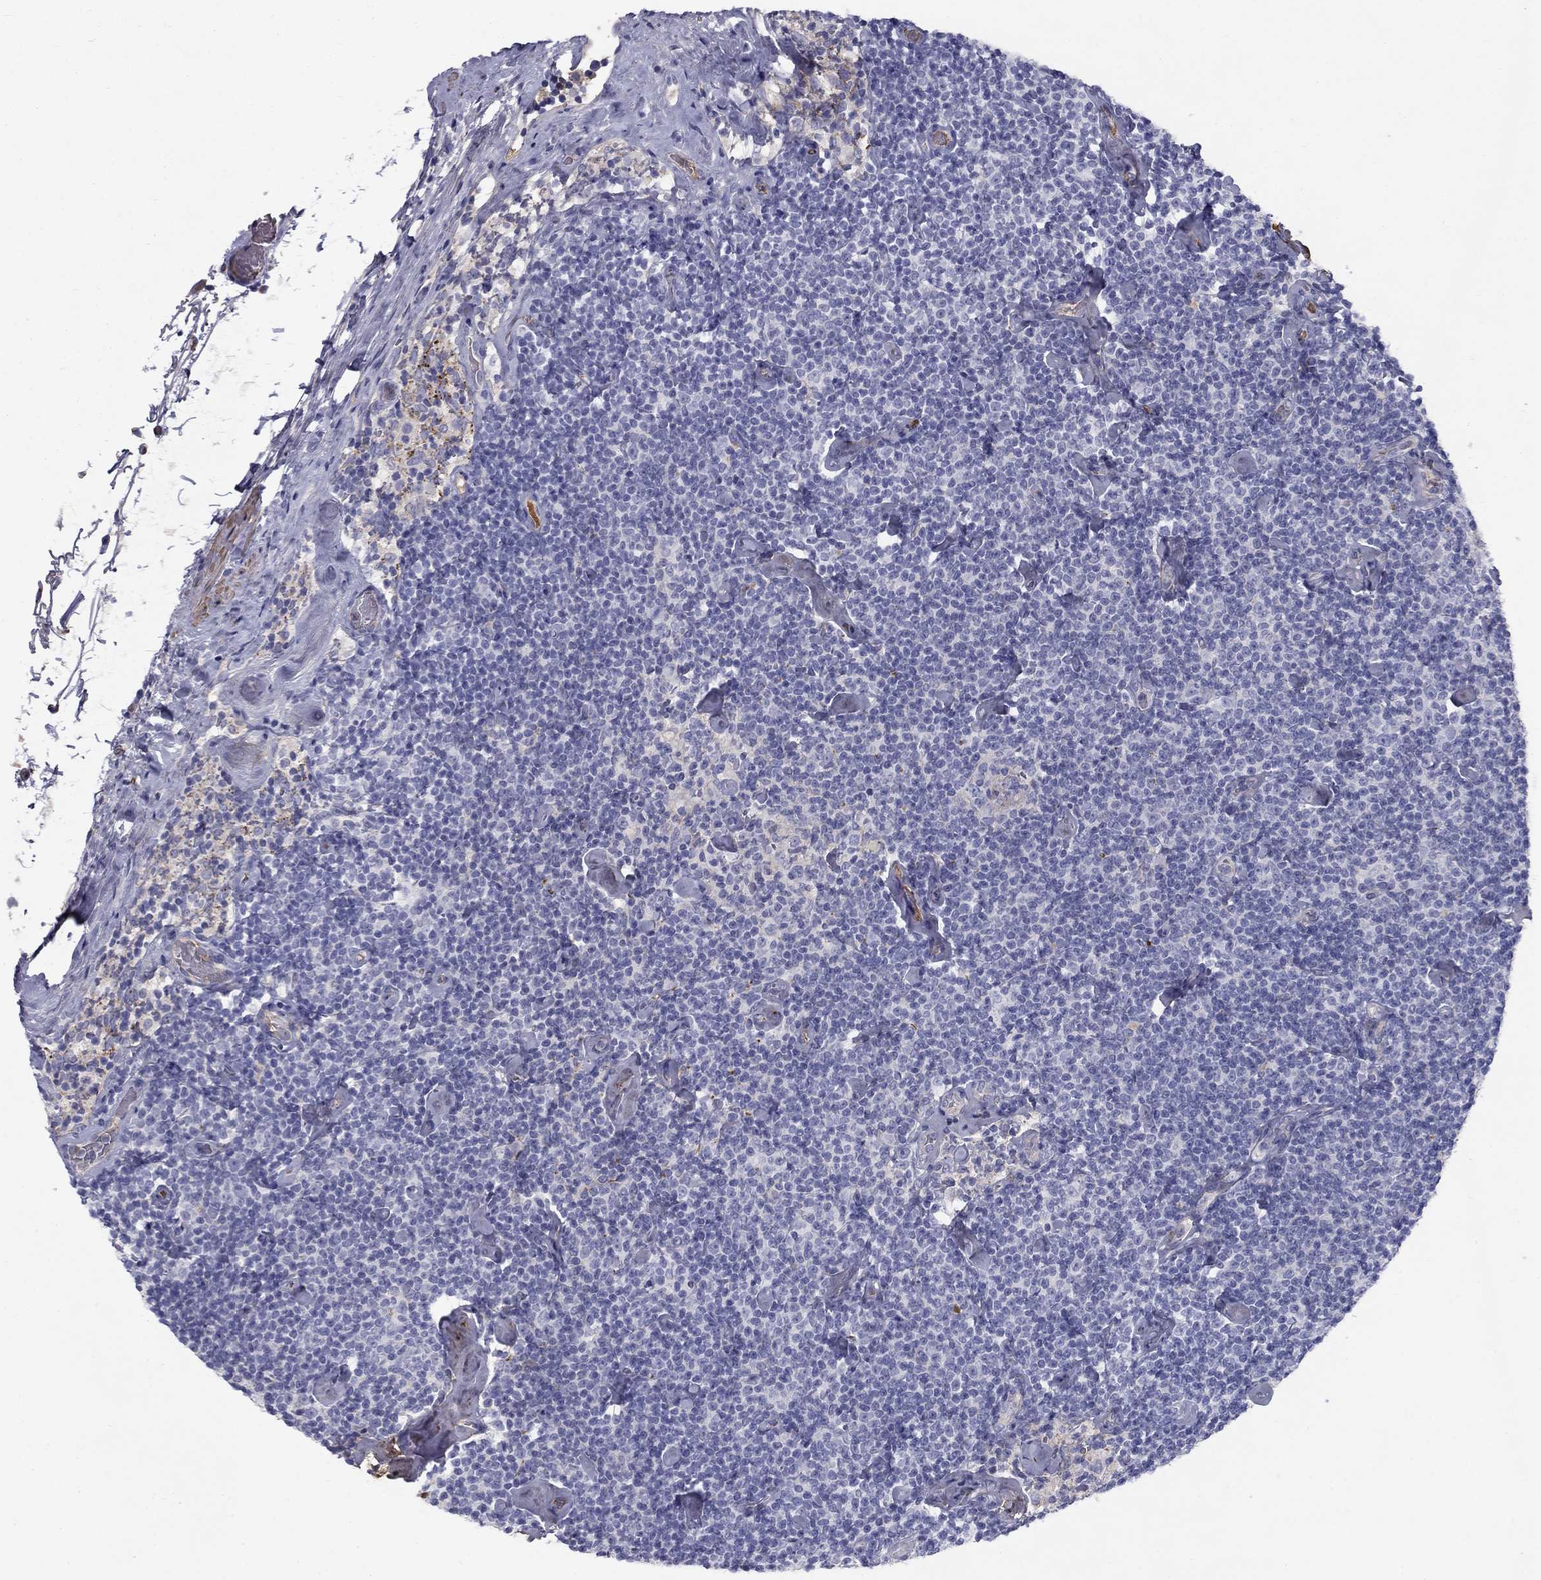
{"staining": {"intensity": "negative", "quantity": "none", "location": "none"}, "tissue": "lymphoma", "cell_type": "Tumor cells", "image_type": "cancer", "snomed": [{"axis": "morphology", "description": "Malignant lymphoma, non-Hodgkin's type, Low grade"}, {"axis": "topography", "description": "Lymph node"}], "caption": "High power microscopy photomicrograph of an immunohistochemistry image of low-grade malignant lymphoma, non-Hodgkin's type, revealing no significant positivity in tumor cells.", "gene": "EPDR1", "patient": {"sex": "male", "age": 81}}